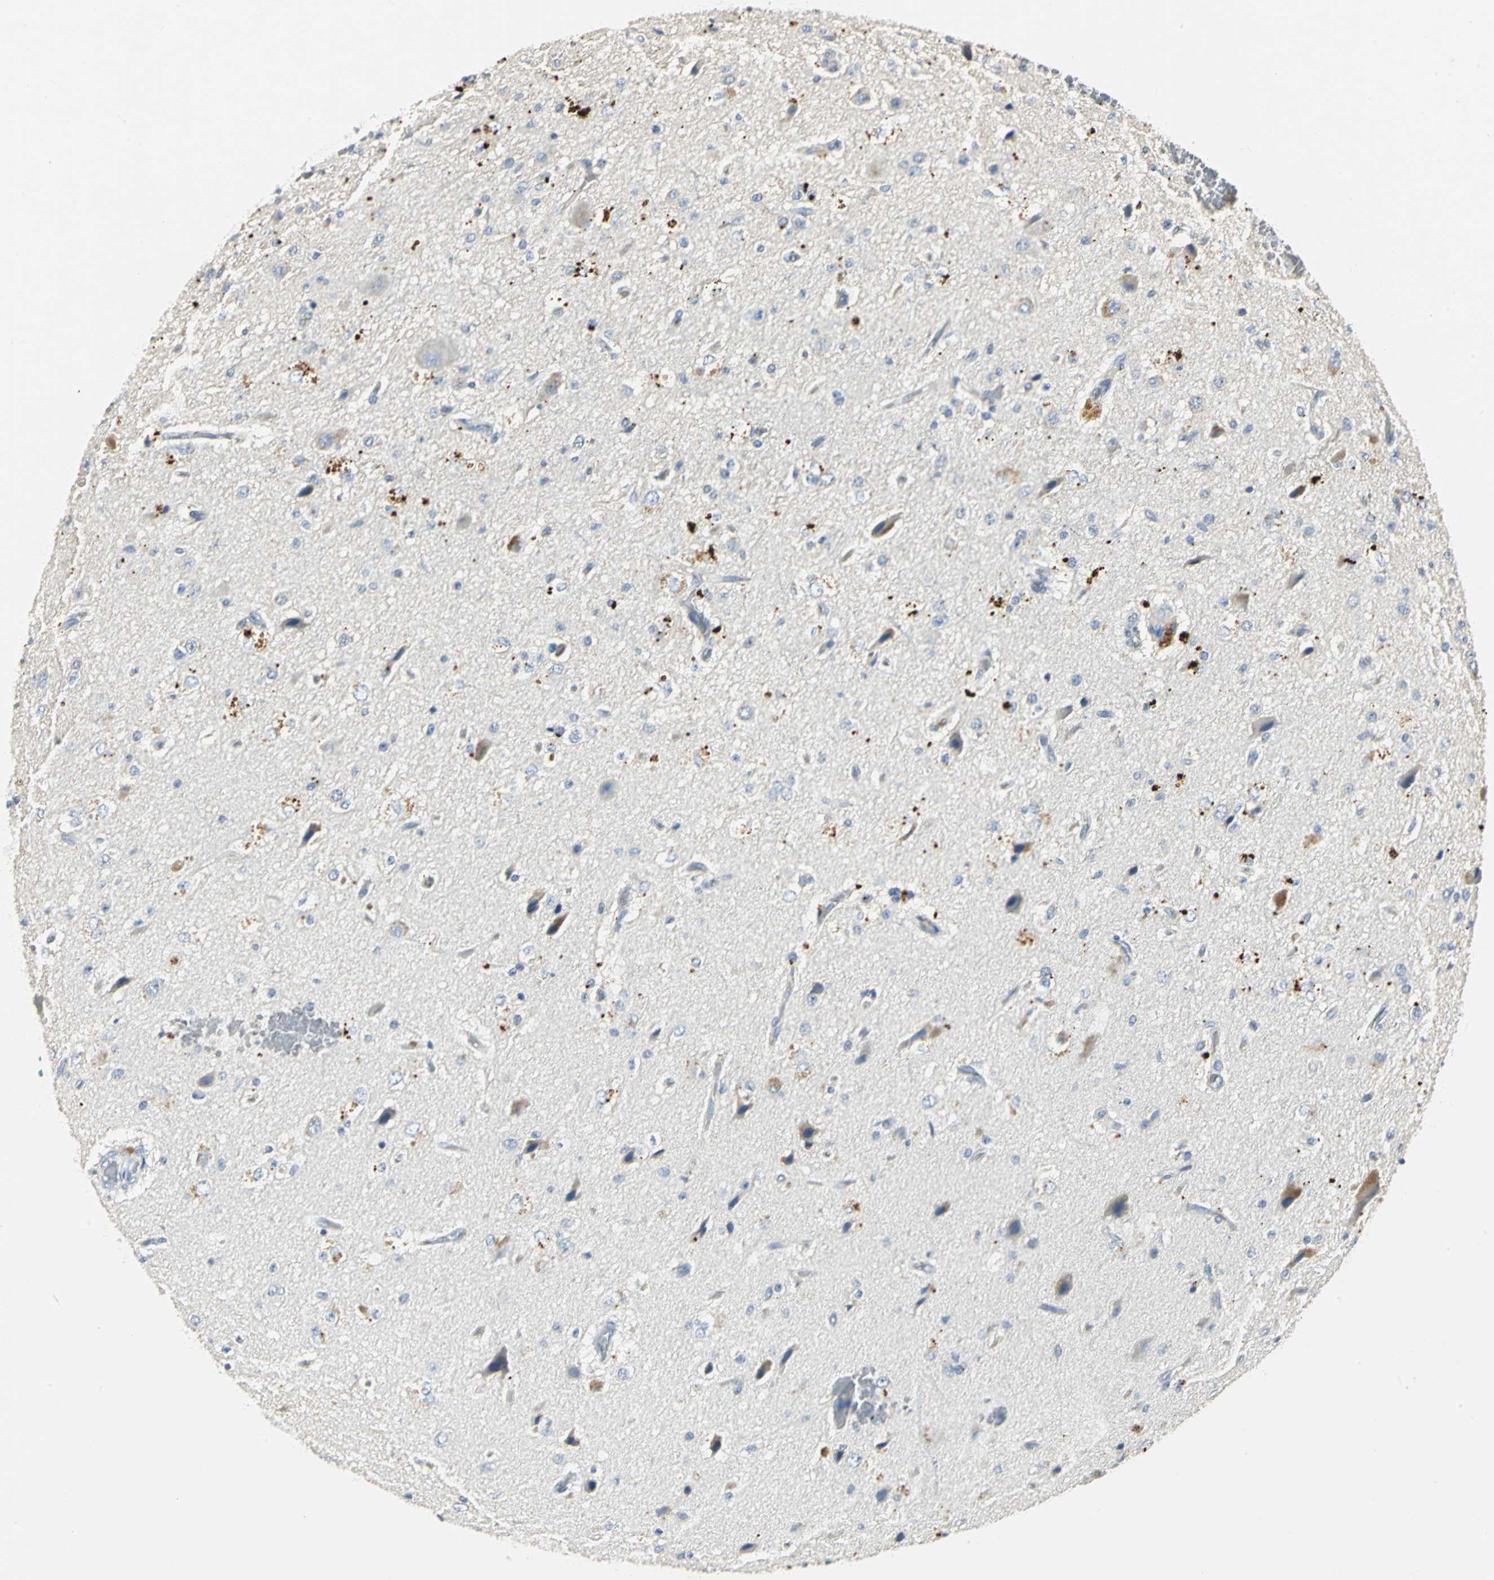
{"staining": {"intensity": "weak", "quantity": "<25%", "location": "cytoplasmic/membranous"}, "tissue": "glioma", "cell_type": "Tumor cells", "image_type": "cancer", "snomed": [{"axis": "morphology", "description": "Glioma, malignant, High grade"}, {"axis": "topography", "description": "pancreas cauda"}], "caption": "The IHC histopathology image has no significant expression in tumor cells of glioma tissue.", "gene": "RIPOR1", "patient": {"sex": "male", "age": 60}}